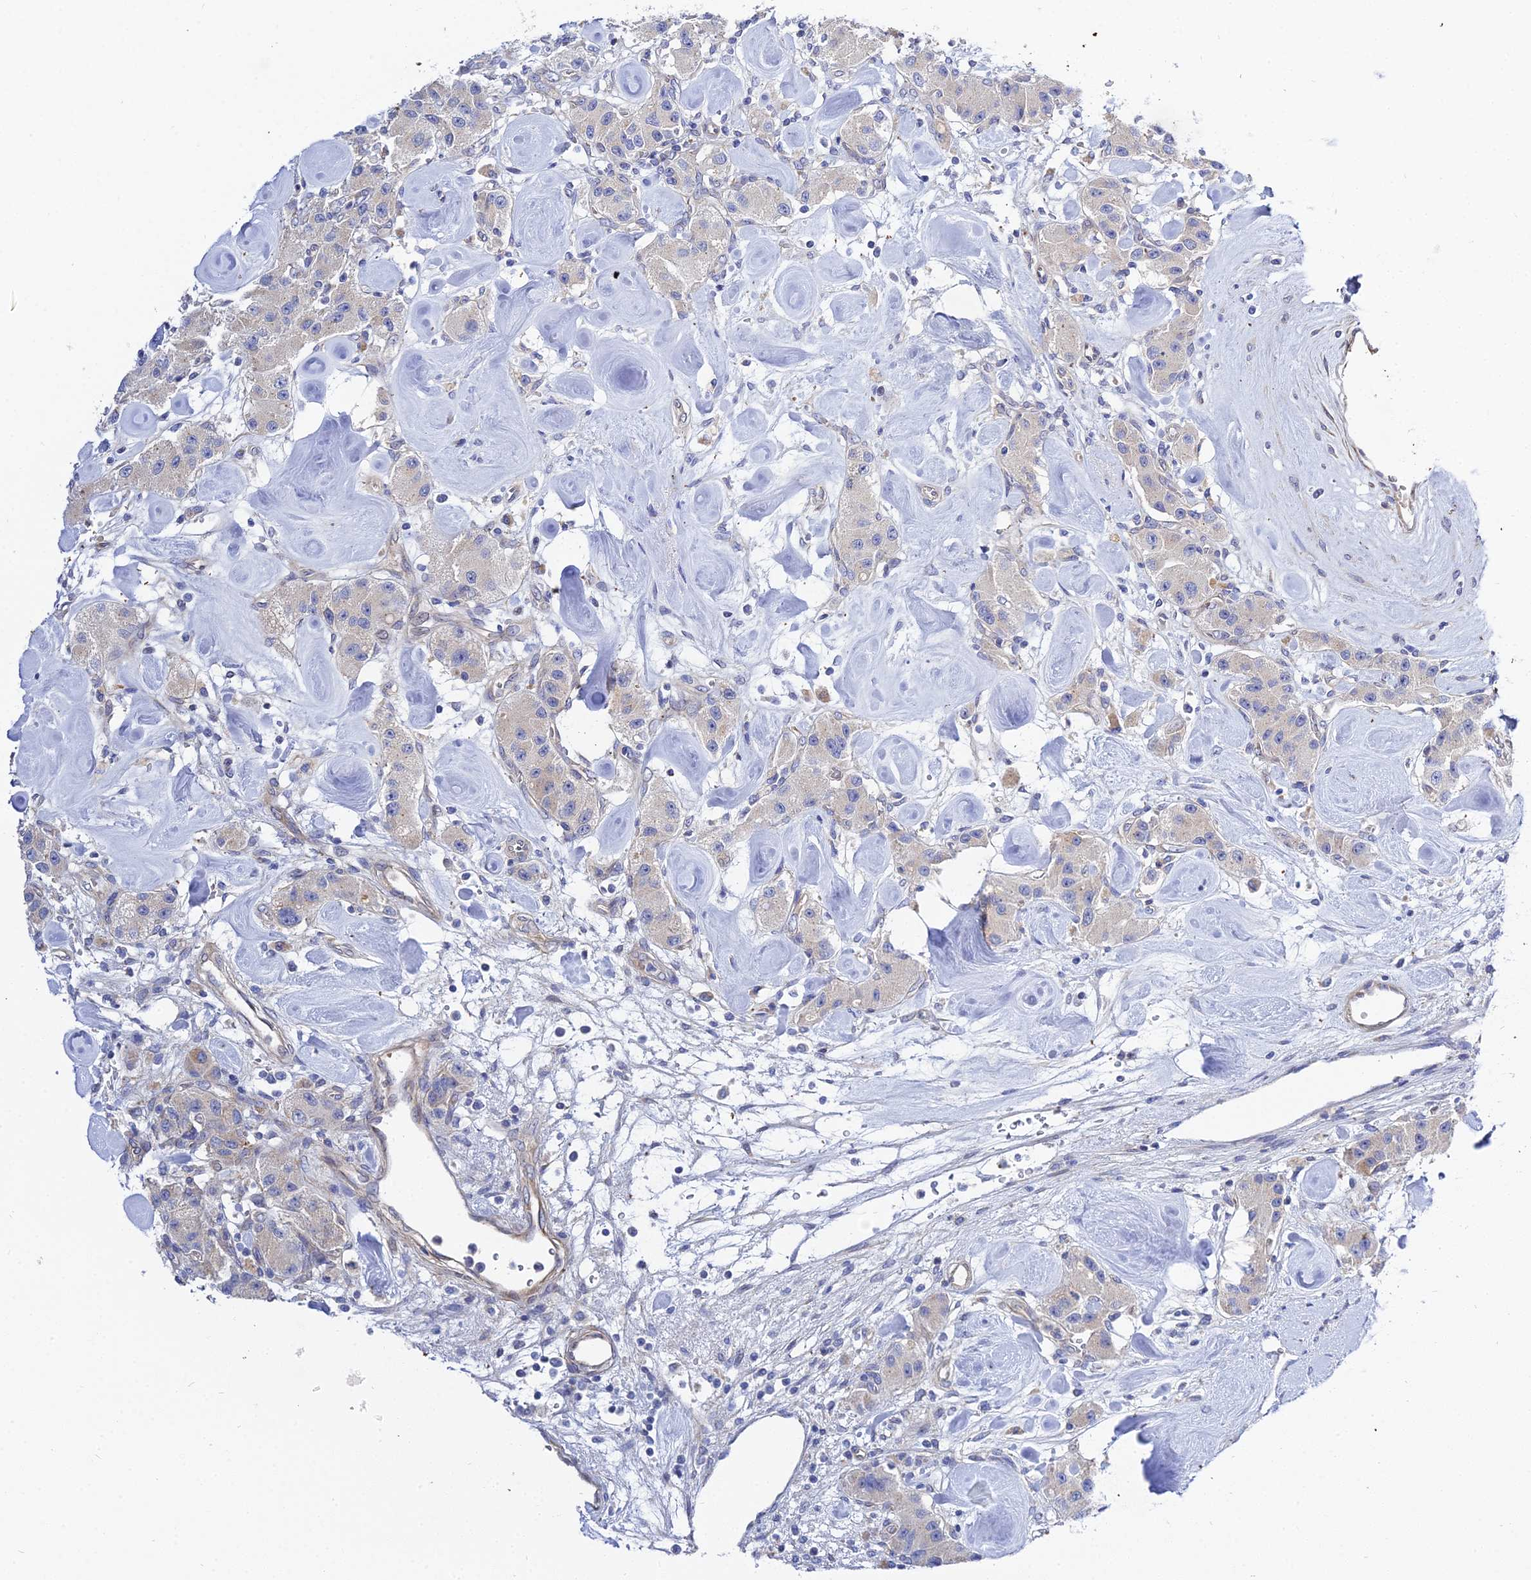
{"staining": {"intensity": "weak", "quantity": "<25%", "location": "cytoplasmic/membranous"}, "tissue": "carcinoid", "cell_type": "Tumor cells", "image_type": "cancer", "snomed": [{"axis": "morphology", "description": "Carcinoid, malignant, NOS"}, {"axis": "topography", "description": "Pancreas"}], "caption": "A high-resolution photomicrograph shows immunohistochemistry (IHC) staining of malignant carcinoid, which displays no significant positivity in tumor cells. (Brightfield microscopy of DAB IHC at high magnification).", "gene": "APOBEC3H", "patient": {"sex": "male", "age": 41}}